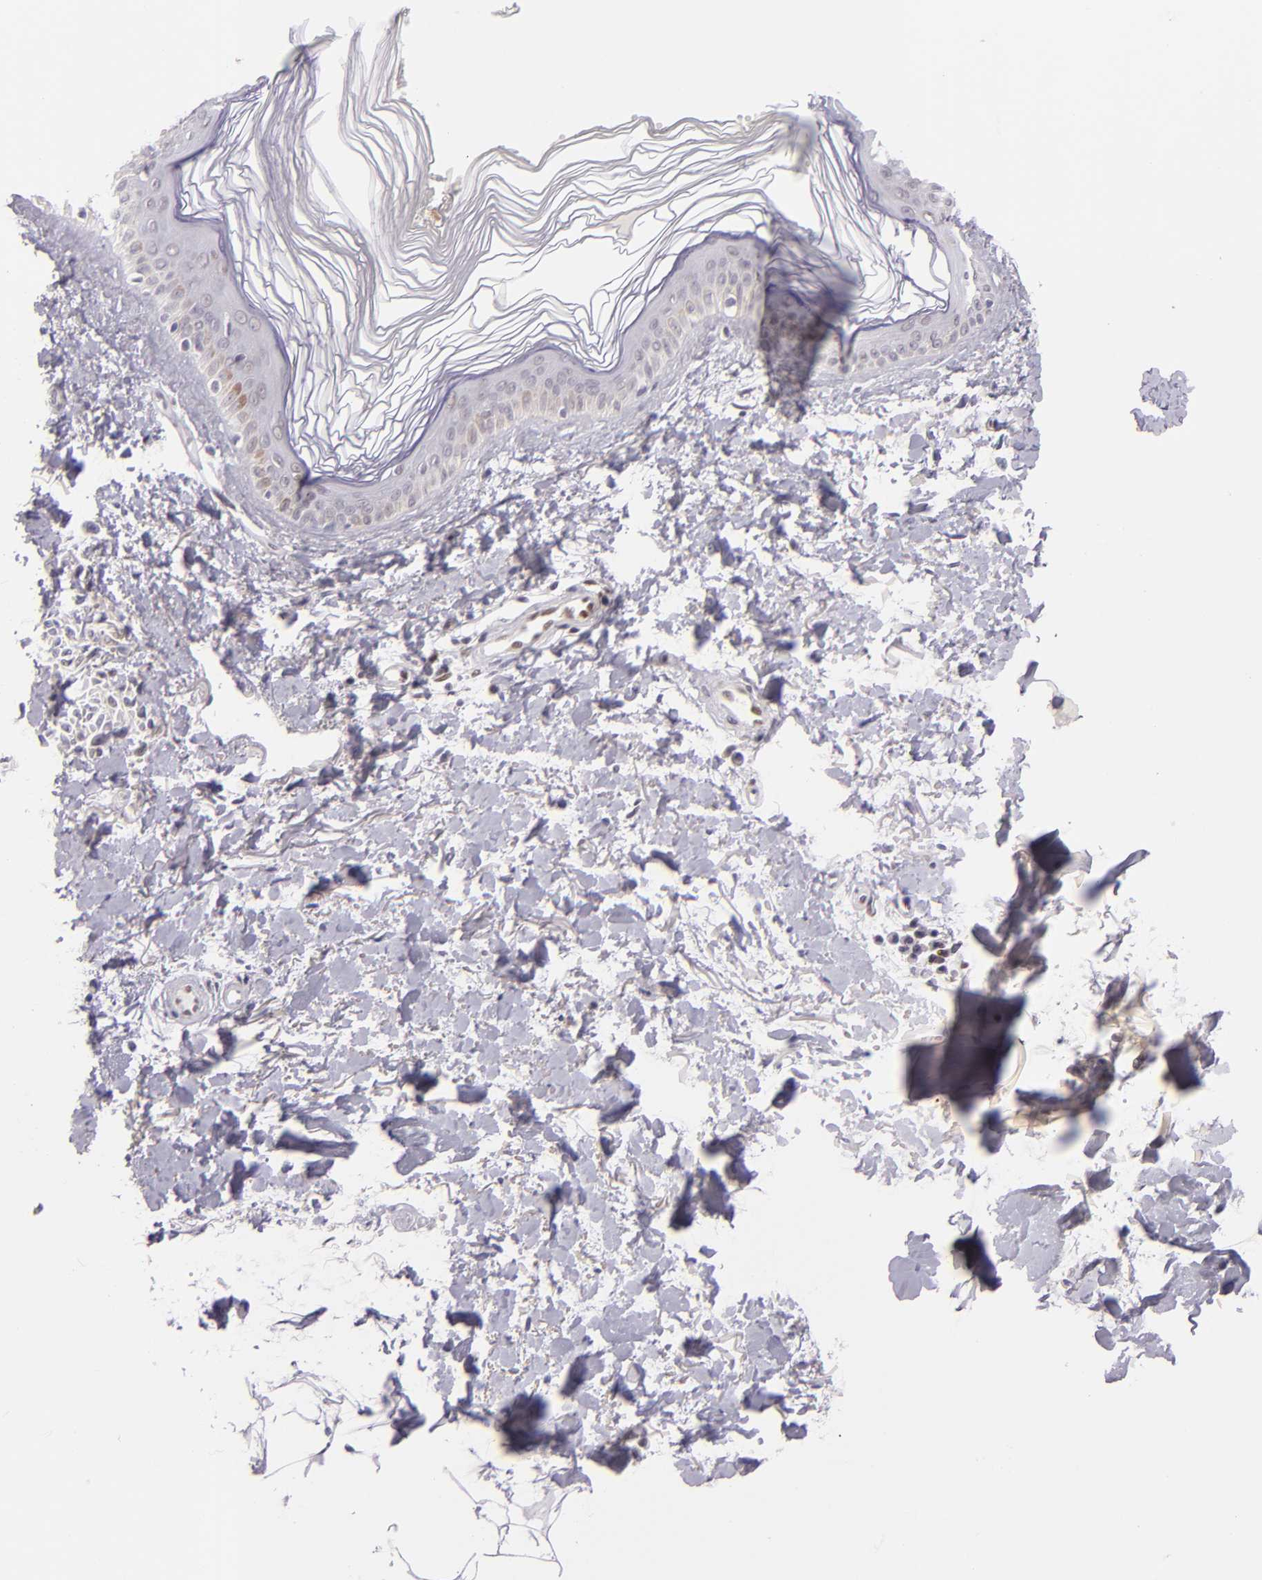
{"staining": {"intensity": "negative", "quantity": "none", "location": "none"}, "tissue": "melanoma", "cell_type": "Tumor cells", "image_type": "cancer", "snomed": [{"axis": "morphology", "description": "Malignant melanoma, NOS"}, {"axis": "topography", "description": "Skin"}], "caption": "Protein analysis of melanoma shows no significant staining in tumor cells.", "gene": "BCL3", "patient": {"sex": "female", "age": 73}}